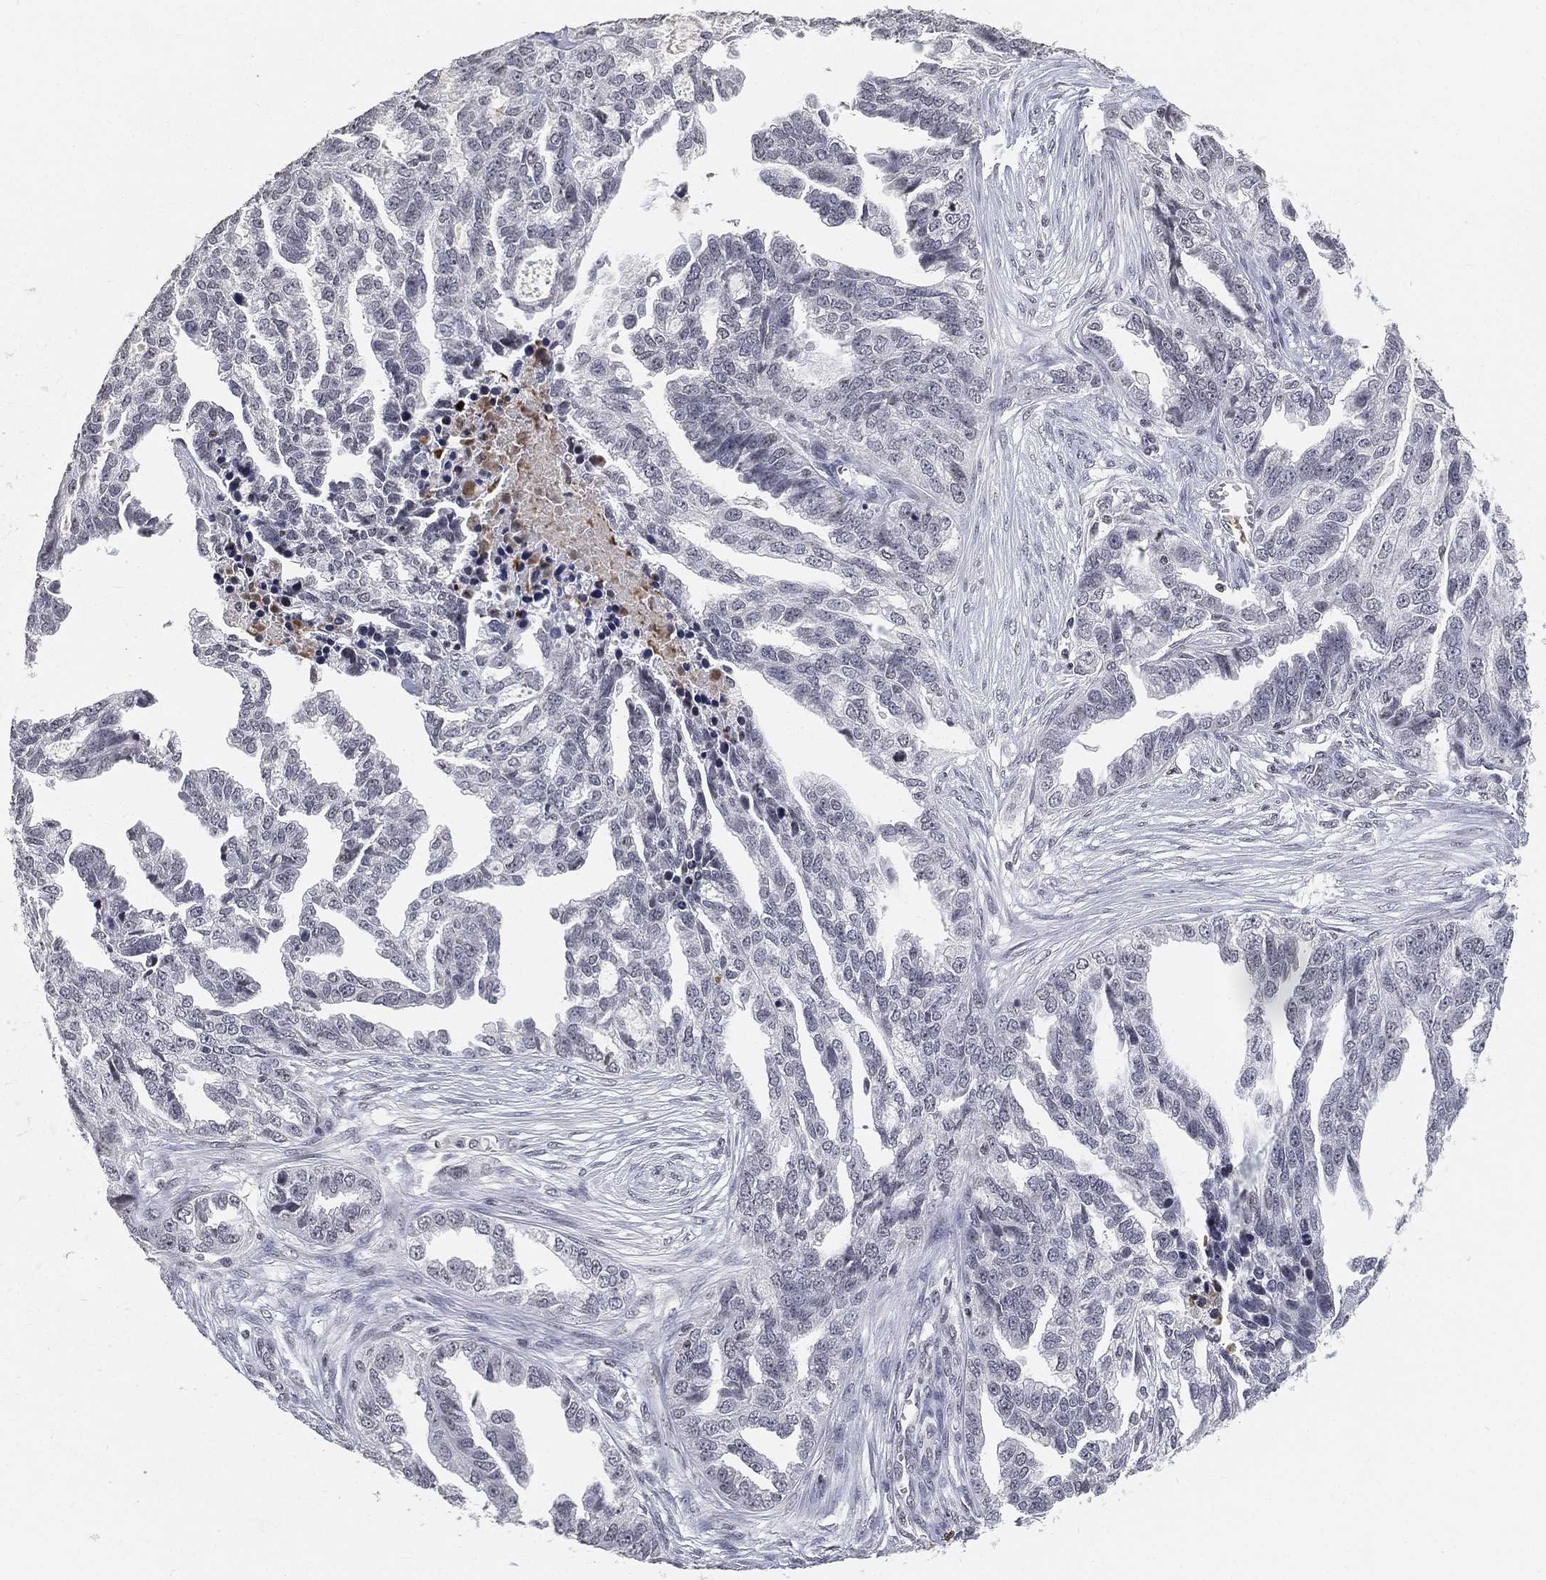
{"staining": {"intensity": "negative", "quantity": "none", "location": "none"}, "tissue": "ovarian cancer", "cell_type": "Tumor cells", "image_type": "cancer", "snomed": [{"axis": "morphology", "description": "Cystadenocarcinoma, serous, NOS"}, {"axis": "topography", "description": "Ovary"}], "caption": "Ovarian serous cystadenocarcinoma was stained to show a protein in brown. There is no significant positivity in tumor cells.", "gene": "ARG1", "patient": {"sex": "female", "age": 51}}